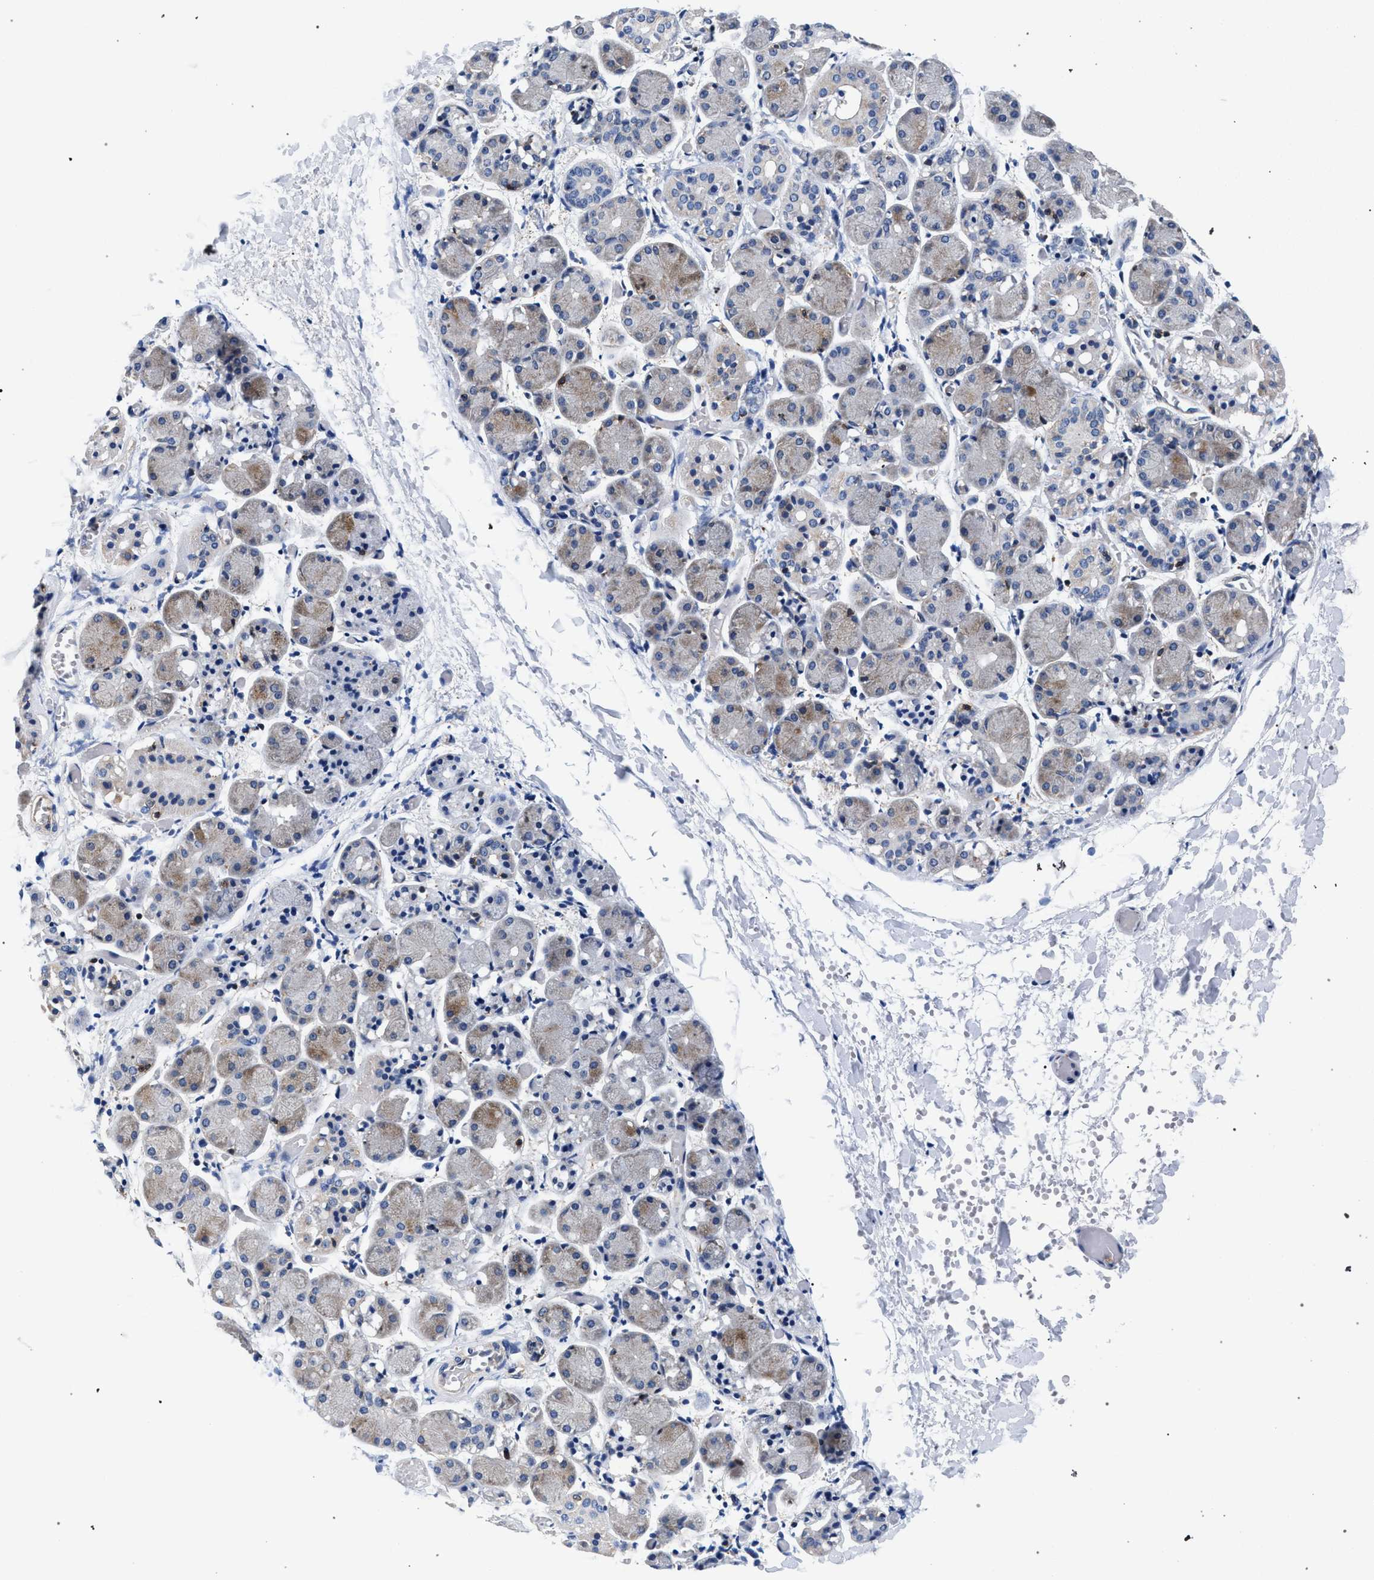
{"staining": {"intensity": "weak", "quantity": "<25%", "location": "cytoplasmic/membranous"}, "tissue": "salivary gland", "cell_type": "Glandular cells", "image_type": "normal", "snomed": [{"axis": "morphology", "description": "Normal tissue, NOS"}, {"axis": "topography", "description": "Salivary gland"}], "caption": "Immunohistochemistry histopathology image of unremarkable salivary gland stained for a protein (brown), which demonstrates no positivity in glandular cells.", "gene": "LASP1", "patient": {"sex": "female", "age": 24}}